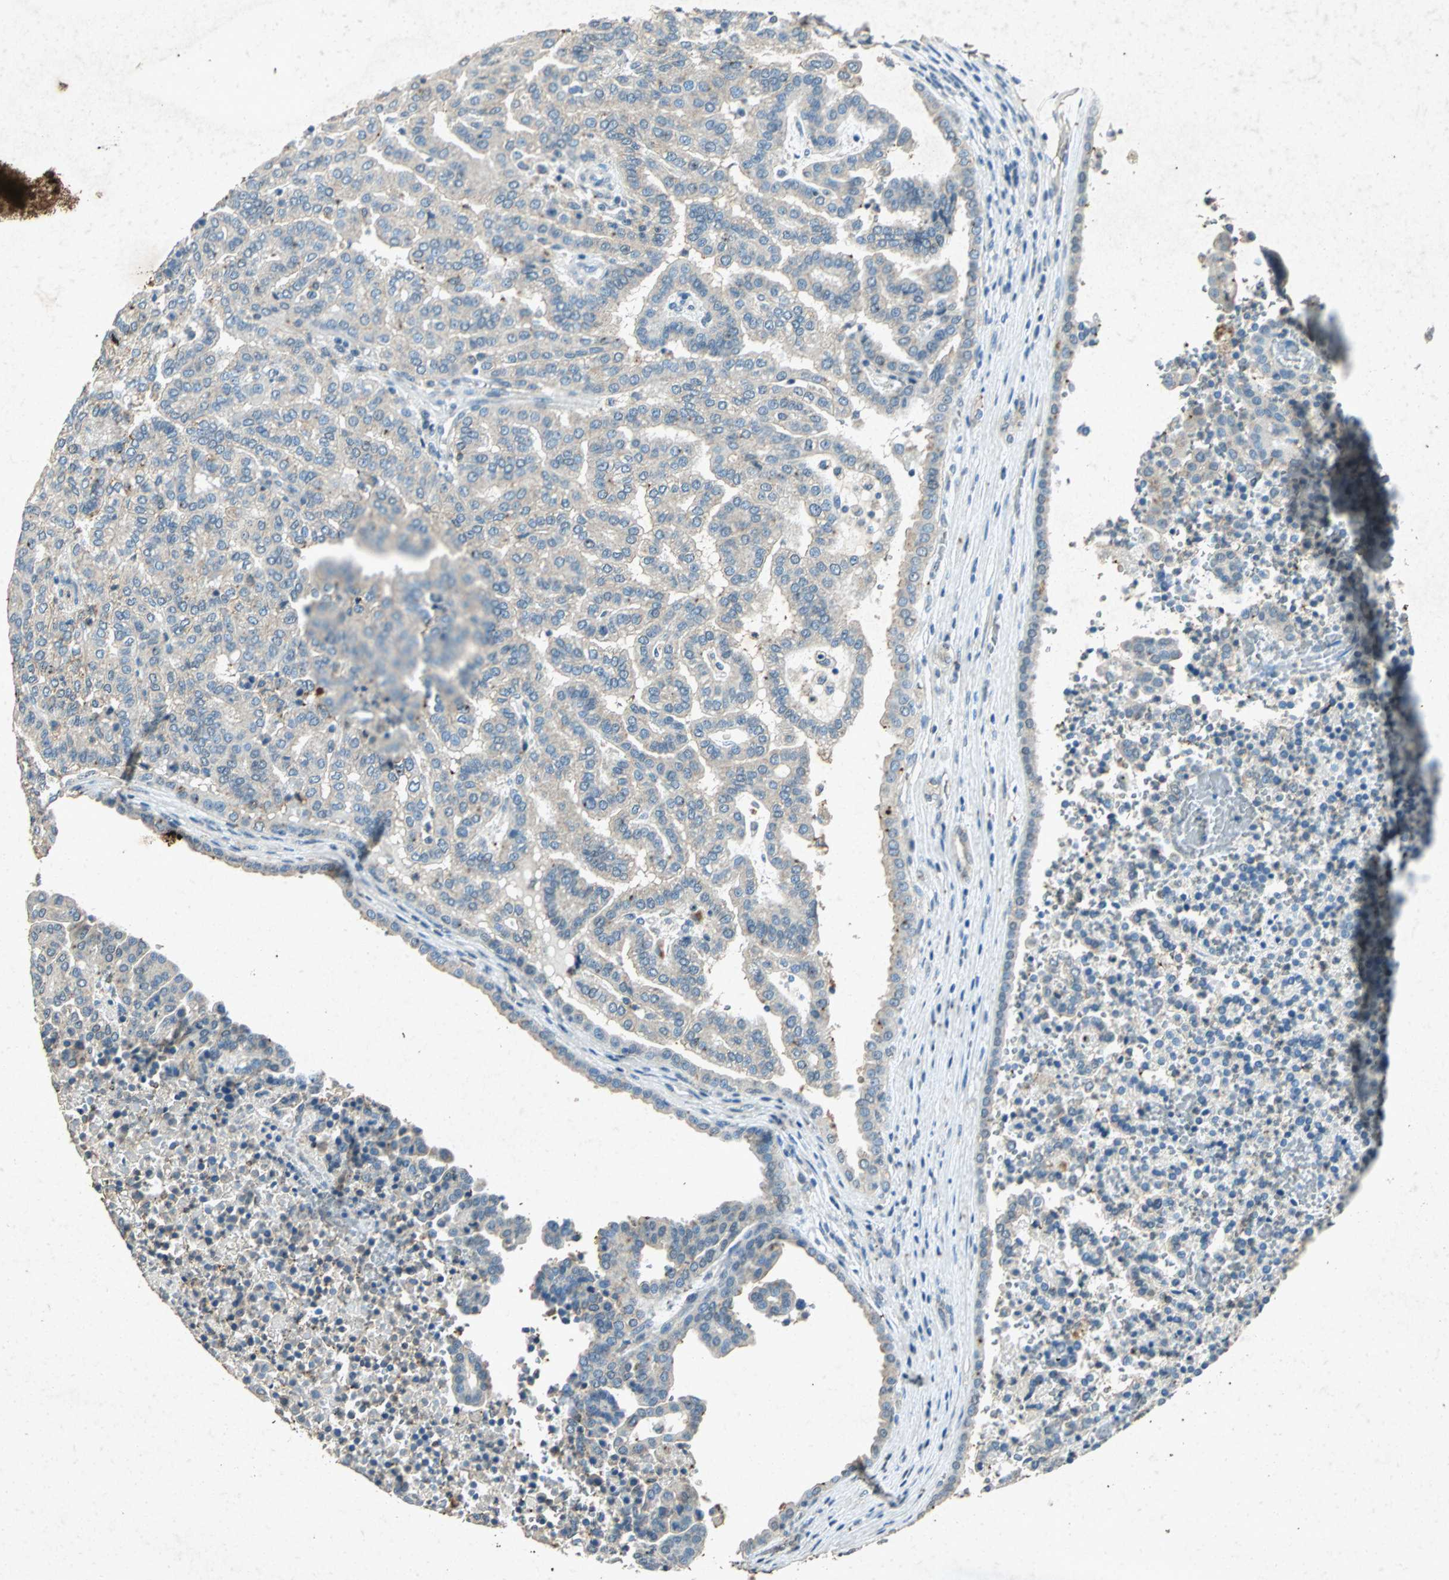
{"staining": {"intensity": "negative", "quantity": "none", "location": "none"}, "tissue": "renal cancer", "cell_type": "Tumor cells", "image_type": "cancer", "snomed": [{"axis": "morphology", "description": "Adenocarcinoma, NOS"}, {"axis": "topography", "description": "Kidney"}], "caption": "Histopathology image shows no protein expression in tumor cells of renal cancer (adenocarcinoma) tissue.", "gene": "PSEN1", "patient": {"sex": "male", "age": 61}}